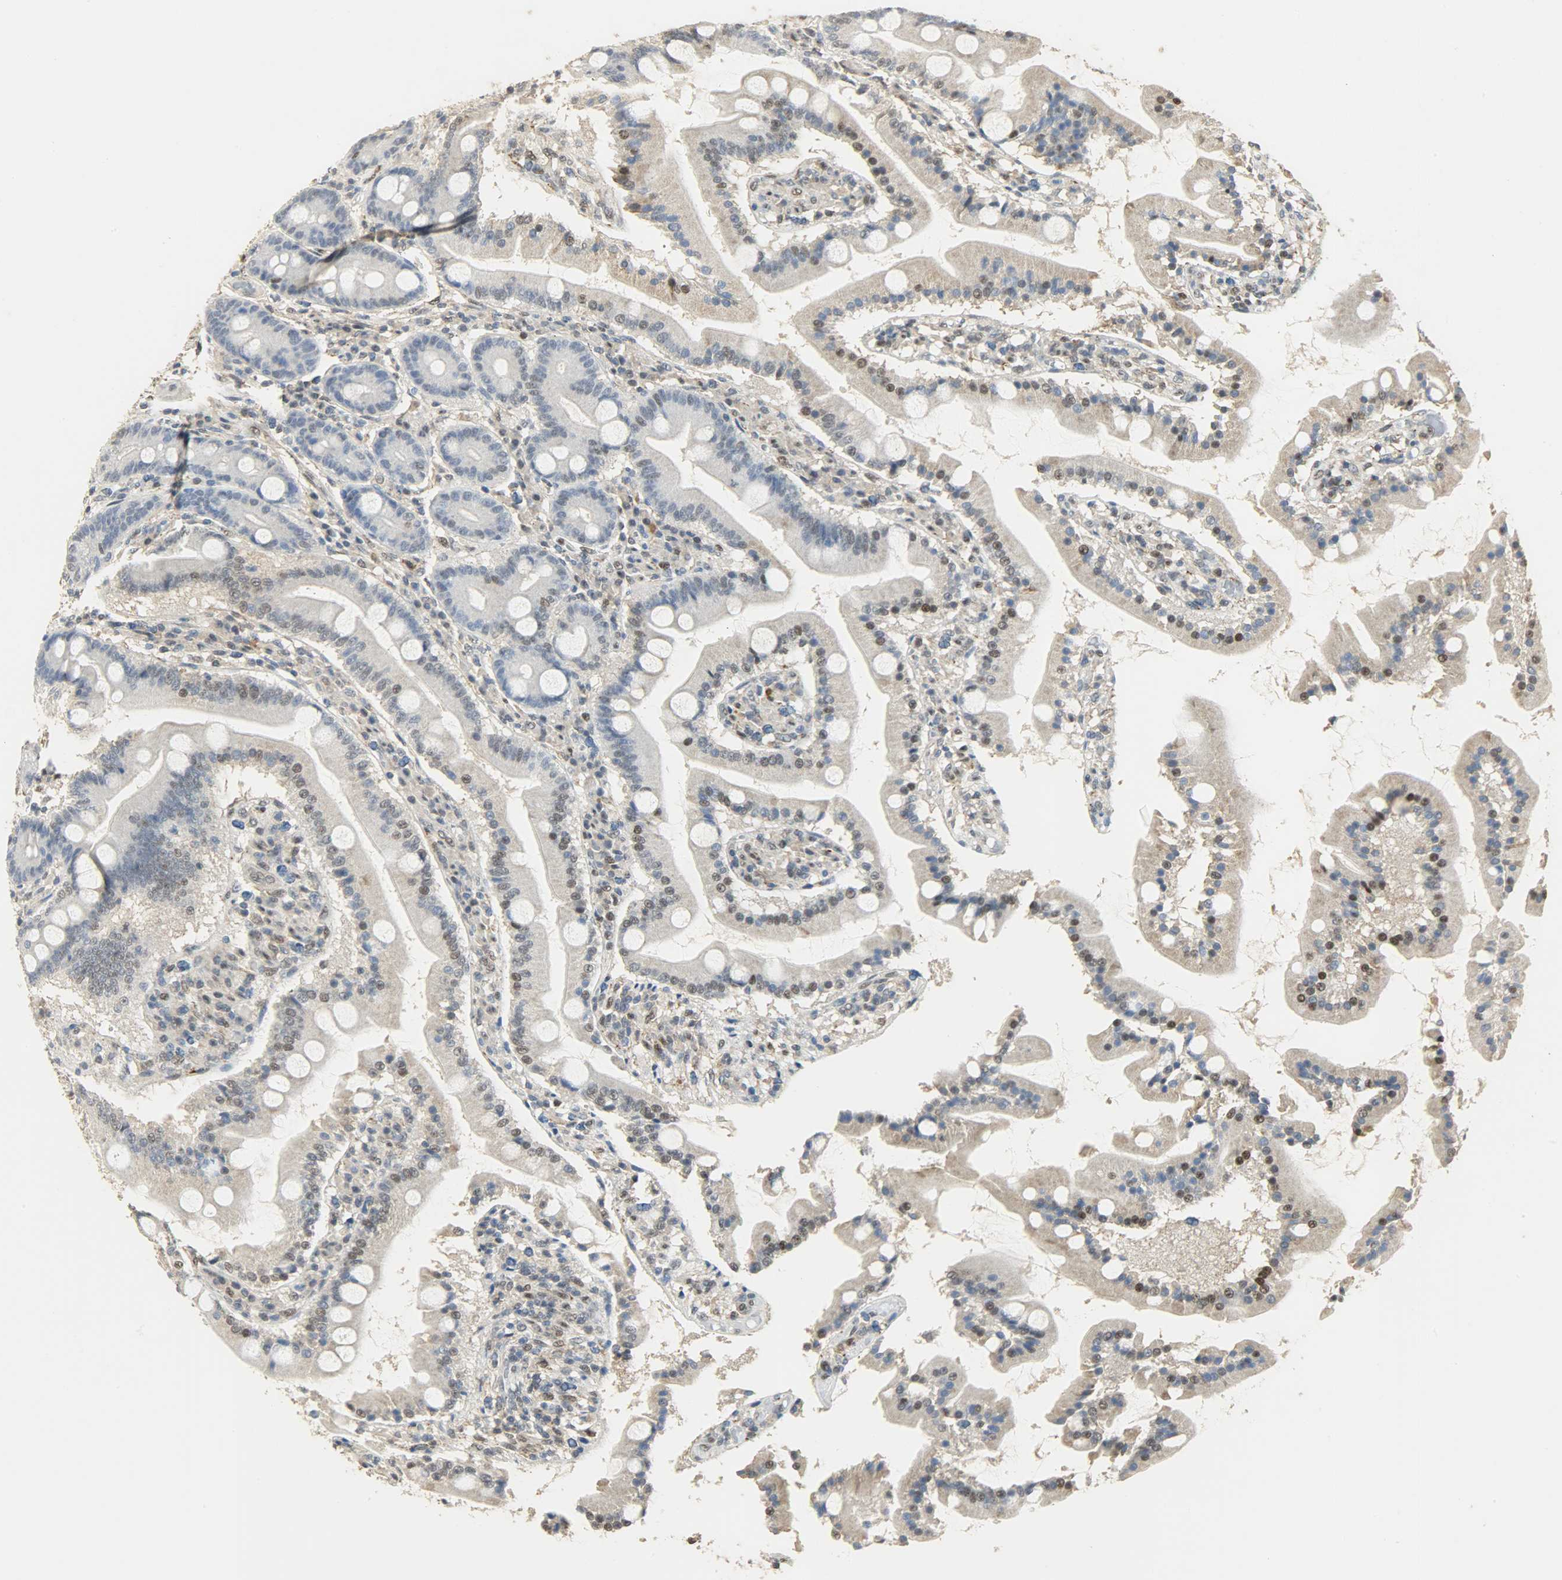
{"staining": {"intensity": "moderate", "quantity": "25%-75%", "location": "nuclear"}, "tissue": "duodenum", "cell_type": "Glandular cells", "image_type": "normal", "snomed": [{"axis": "morphology", "description": "Normal tissue, NOS"}, {"axis": "topography", "description": "Duodenum"}], "caption": "Moderate nuclear positivity for a protein is present in about 25%-75% of glandular cells of benign duodenum using immunohistochemistry (IHC).", "gene": "NPEPL1", "patient": {"sex": "female", "age": 64}}